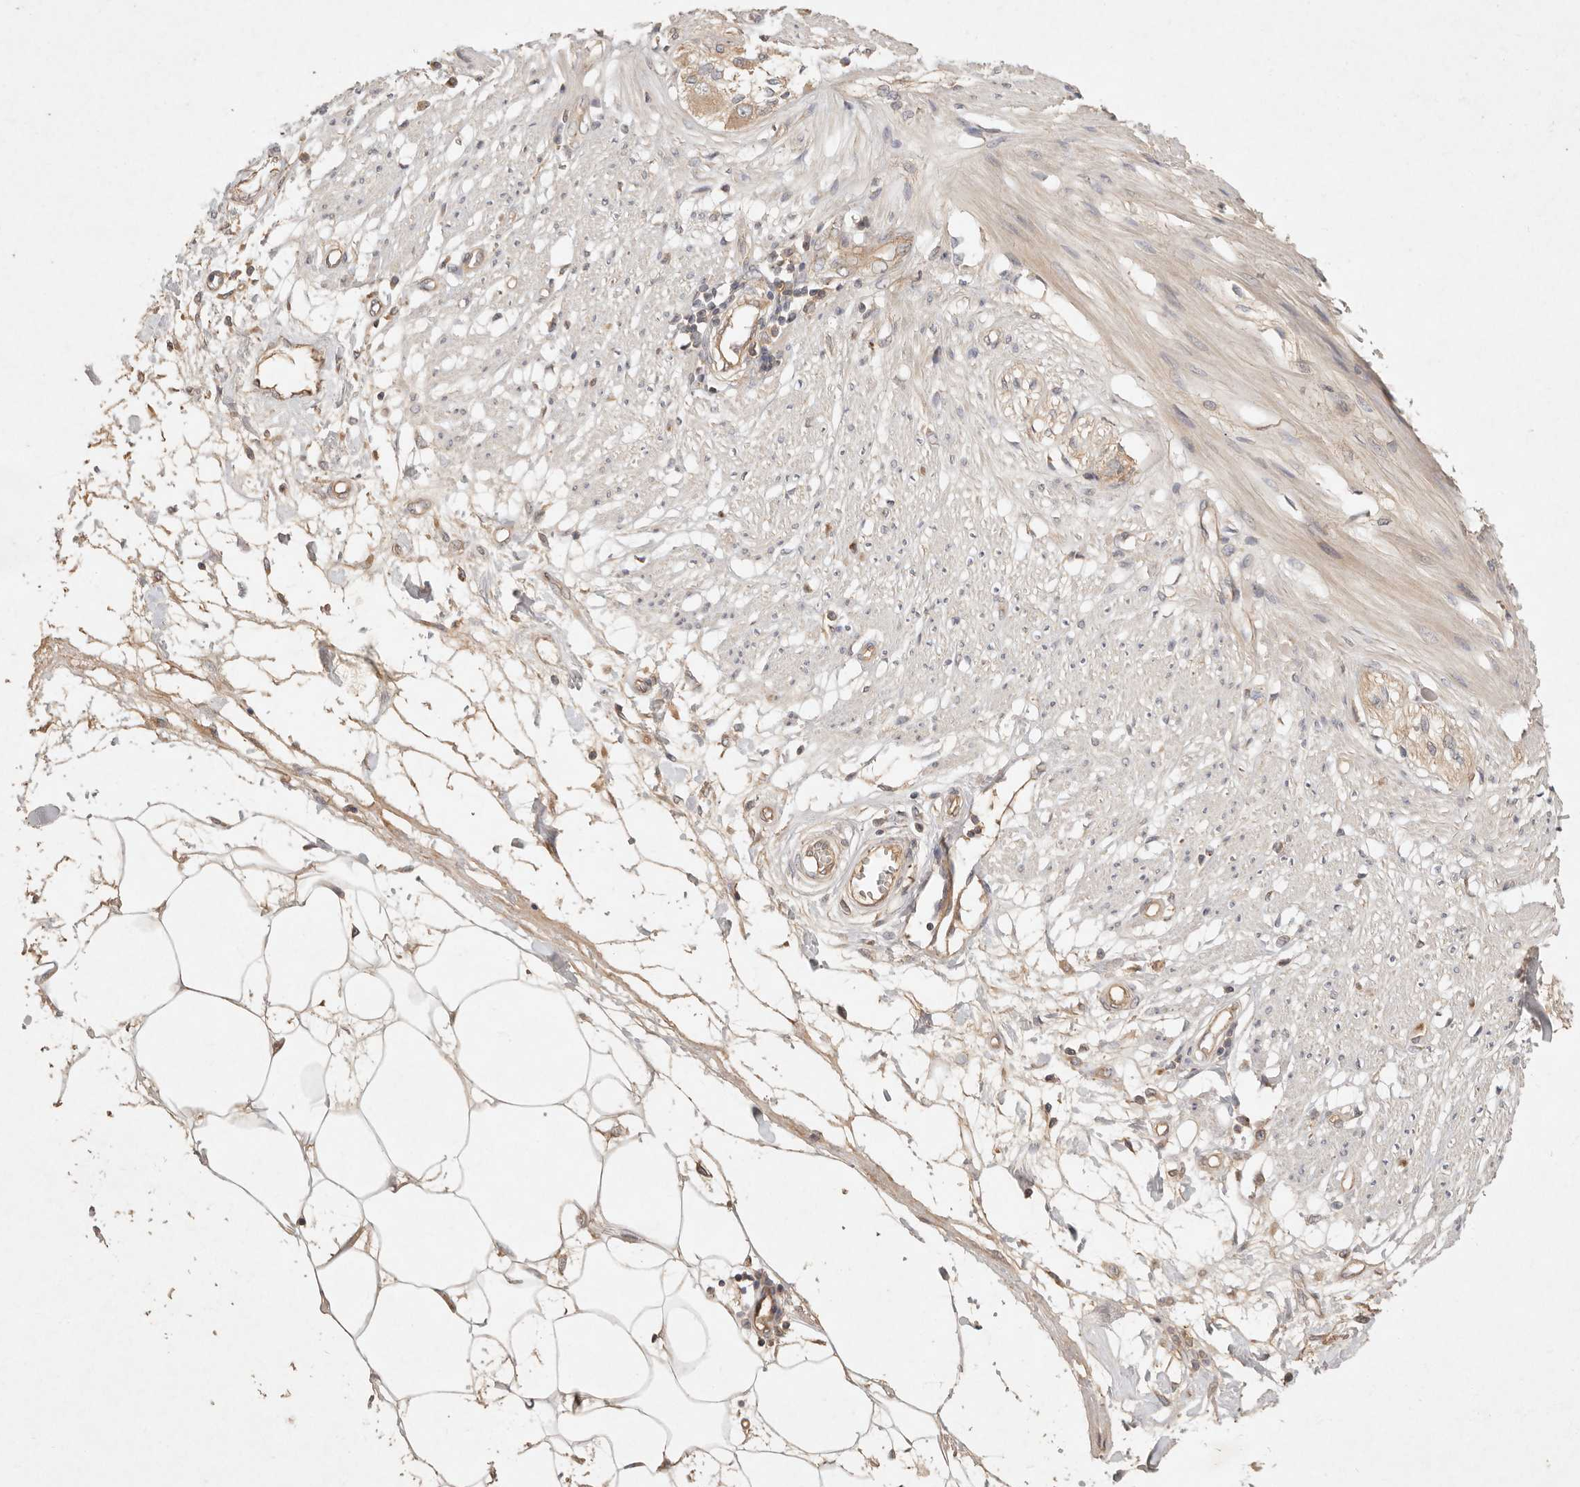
{"staining": {"intensity": "weak", "quantity": "25%-75%", "location": "cytoplasmic/membranous"}, "tissue": "smooth muscle", "cell_type": "Smooth muscle cells", "image_type": "normal", "snomed": [{"axis": "morphology", "description": "Normal tissue, NOS"}, {"axis": "morphology", "description": "Adenocarcinoma, NOS"}, {"axis": "topography", "description": "Smooth muscle"}, {"axis": "topography", "description": "Colon"}], "caption": "High-magnification brightfield microscopy of benign smooth muscle stained with DAB (brown) and counterstained with hematoxylin (blue). smooth muscle cells exhibit weak cytoplasmic/membranous expression is identified in about25%-75% of cells. Nuclei are stained in blue.", "gene": "HECTD3", "patient": {"sex": "male", "age": 14}}